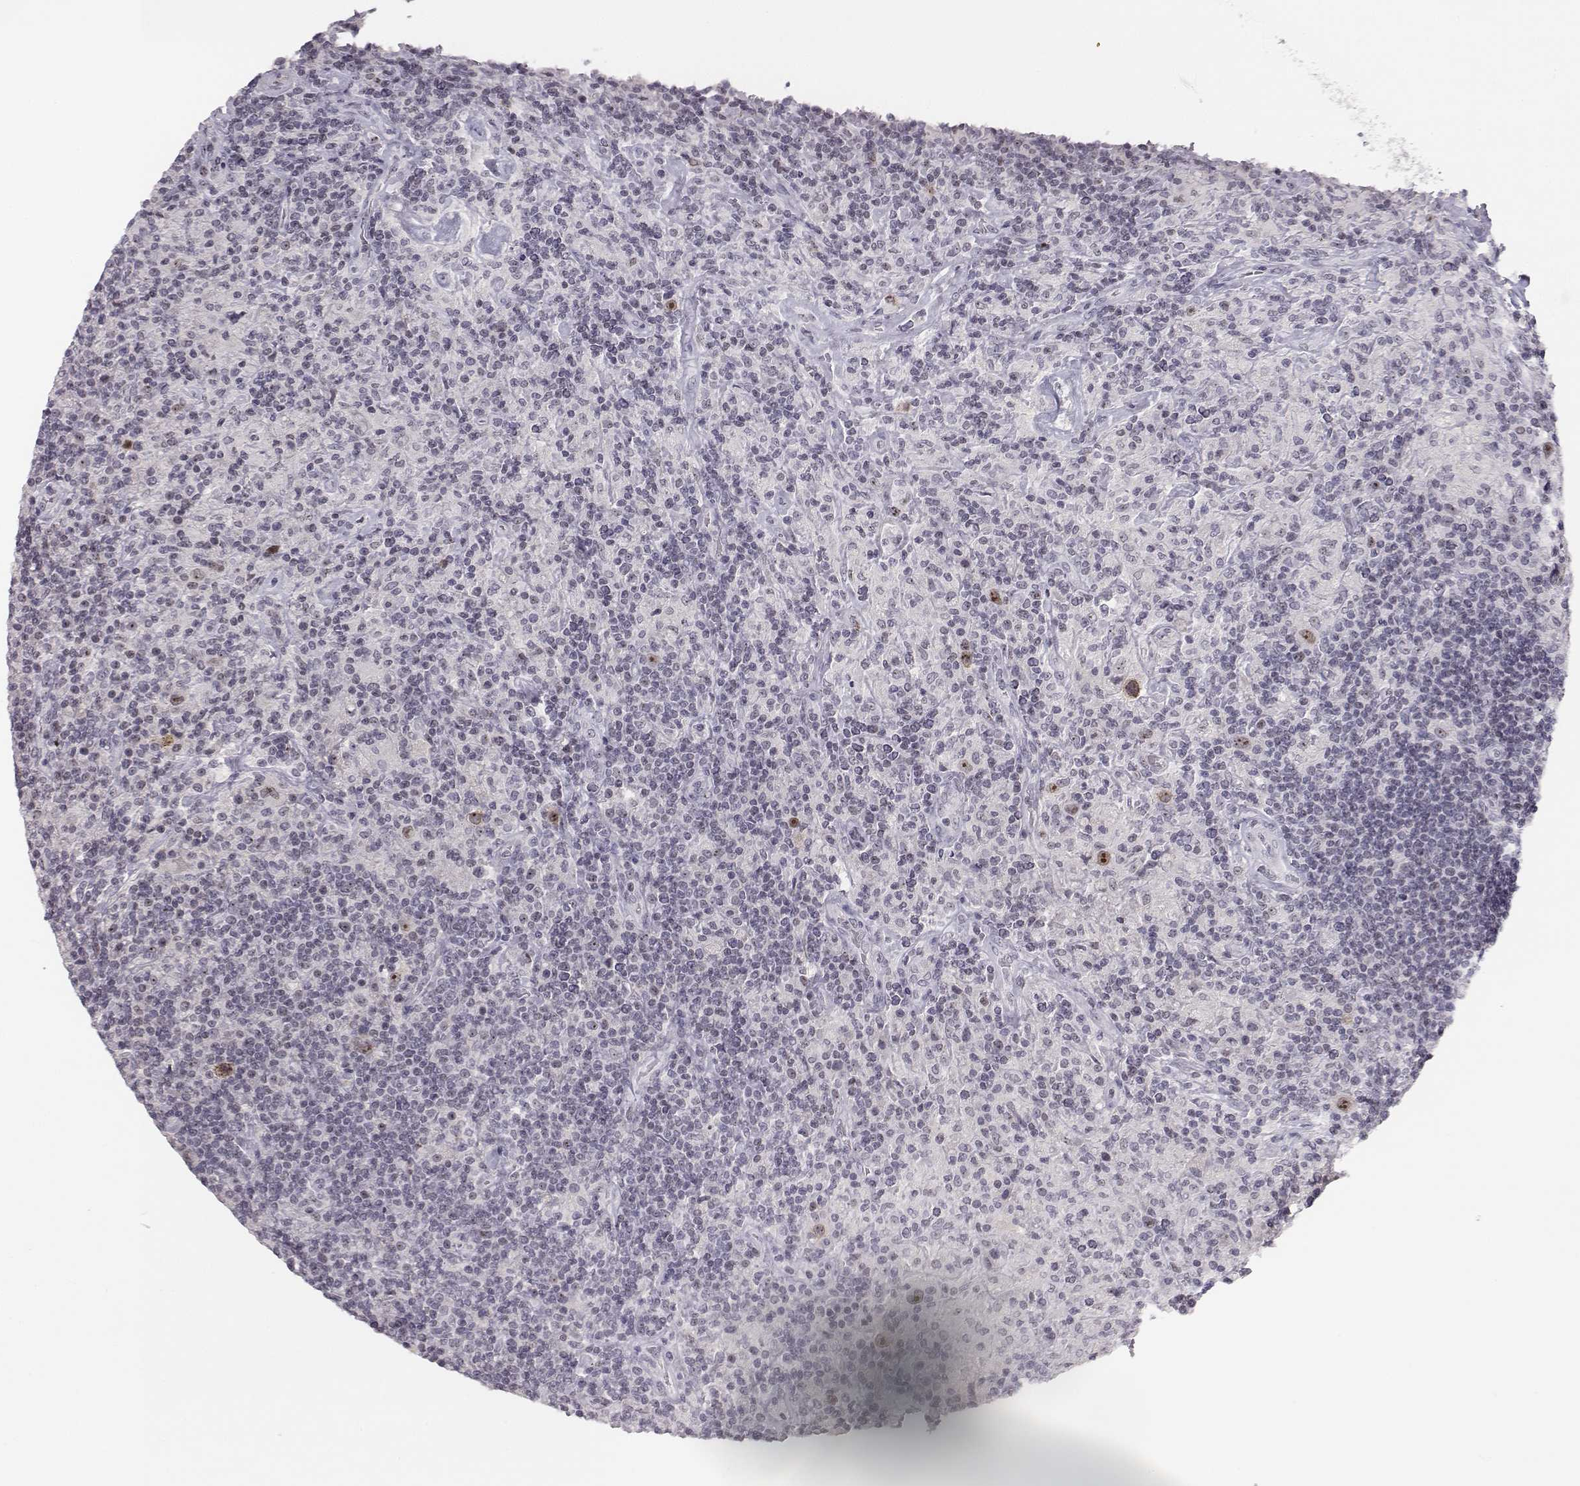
{"staining": {"intensity": "negative", "quantity": "none", "location": "none"}, "tissue": "lymphoma", "cell_type": "Tumor cells", "image_type": "cancer", "snomed": [{"axis": "morphology", "description": "Hodgkin's disease, NOS"}, {"axis": "topography", "description": "Lymph node"}], "caption": "Tumor cells show no significant expression in lymphoma.", "gene": "NIFK", "patient": {"sex": "male", "age": 70}}